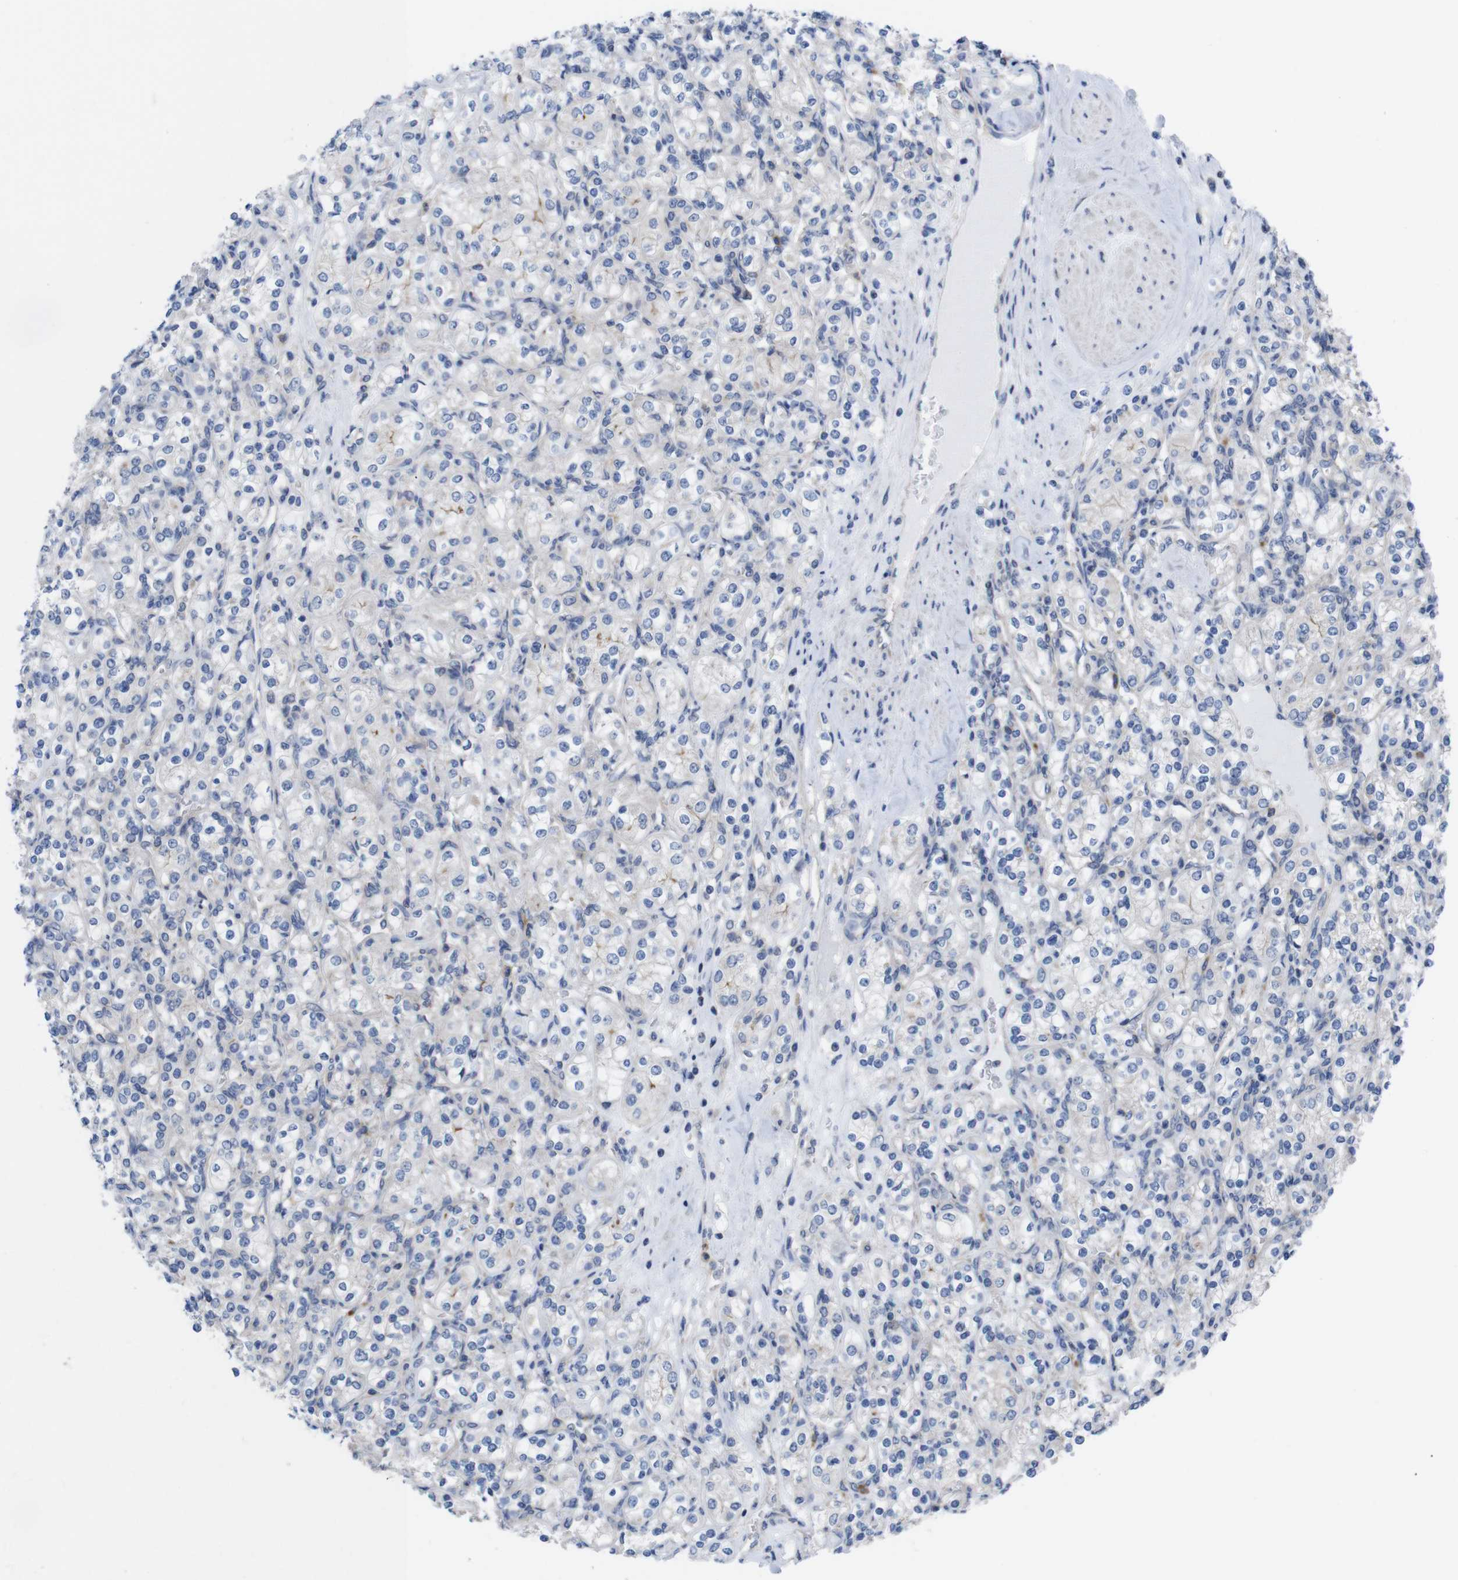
{"staining": {"intensity": "negative", "quantity": "none", "location": "none"}, "tissue": "renal cancer", "cell_type": "Tumor cells", "image_type": "cancer", "snomed": [{"axis": "morphology", "description": "Adenocarcinoma, NOS"}, {"axis": "topography", "description": "Kidney"}], "caption": "IHC histopathology image of renal cancer stained for a protein (brown), which shows no staining in tumor cells.", "gene": "USH1C", "patient": {"sex": "male", "age": 77}}